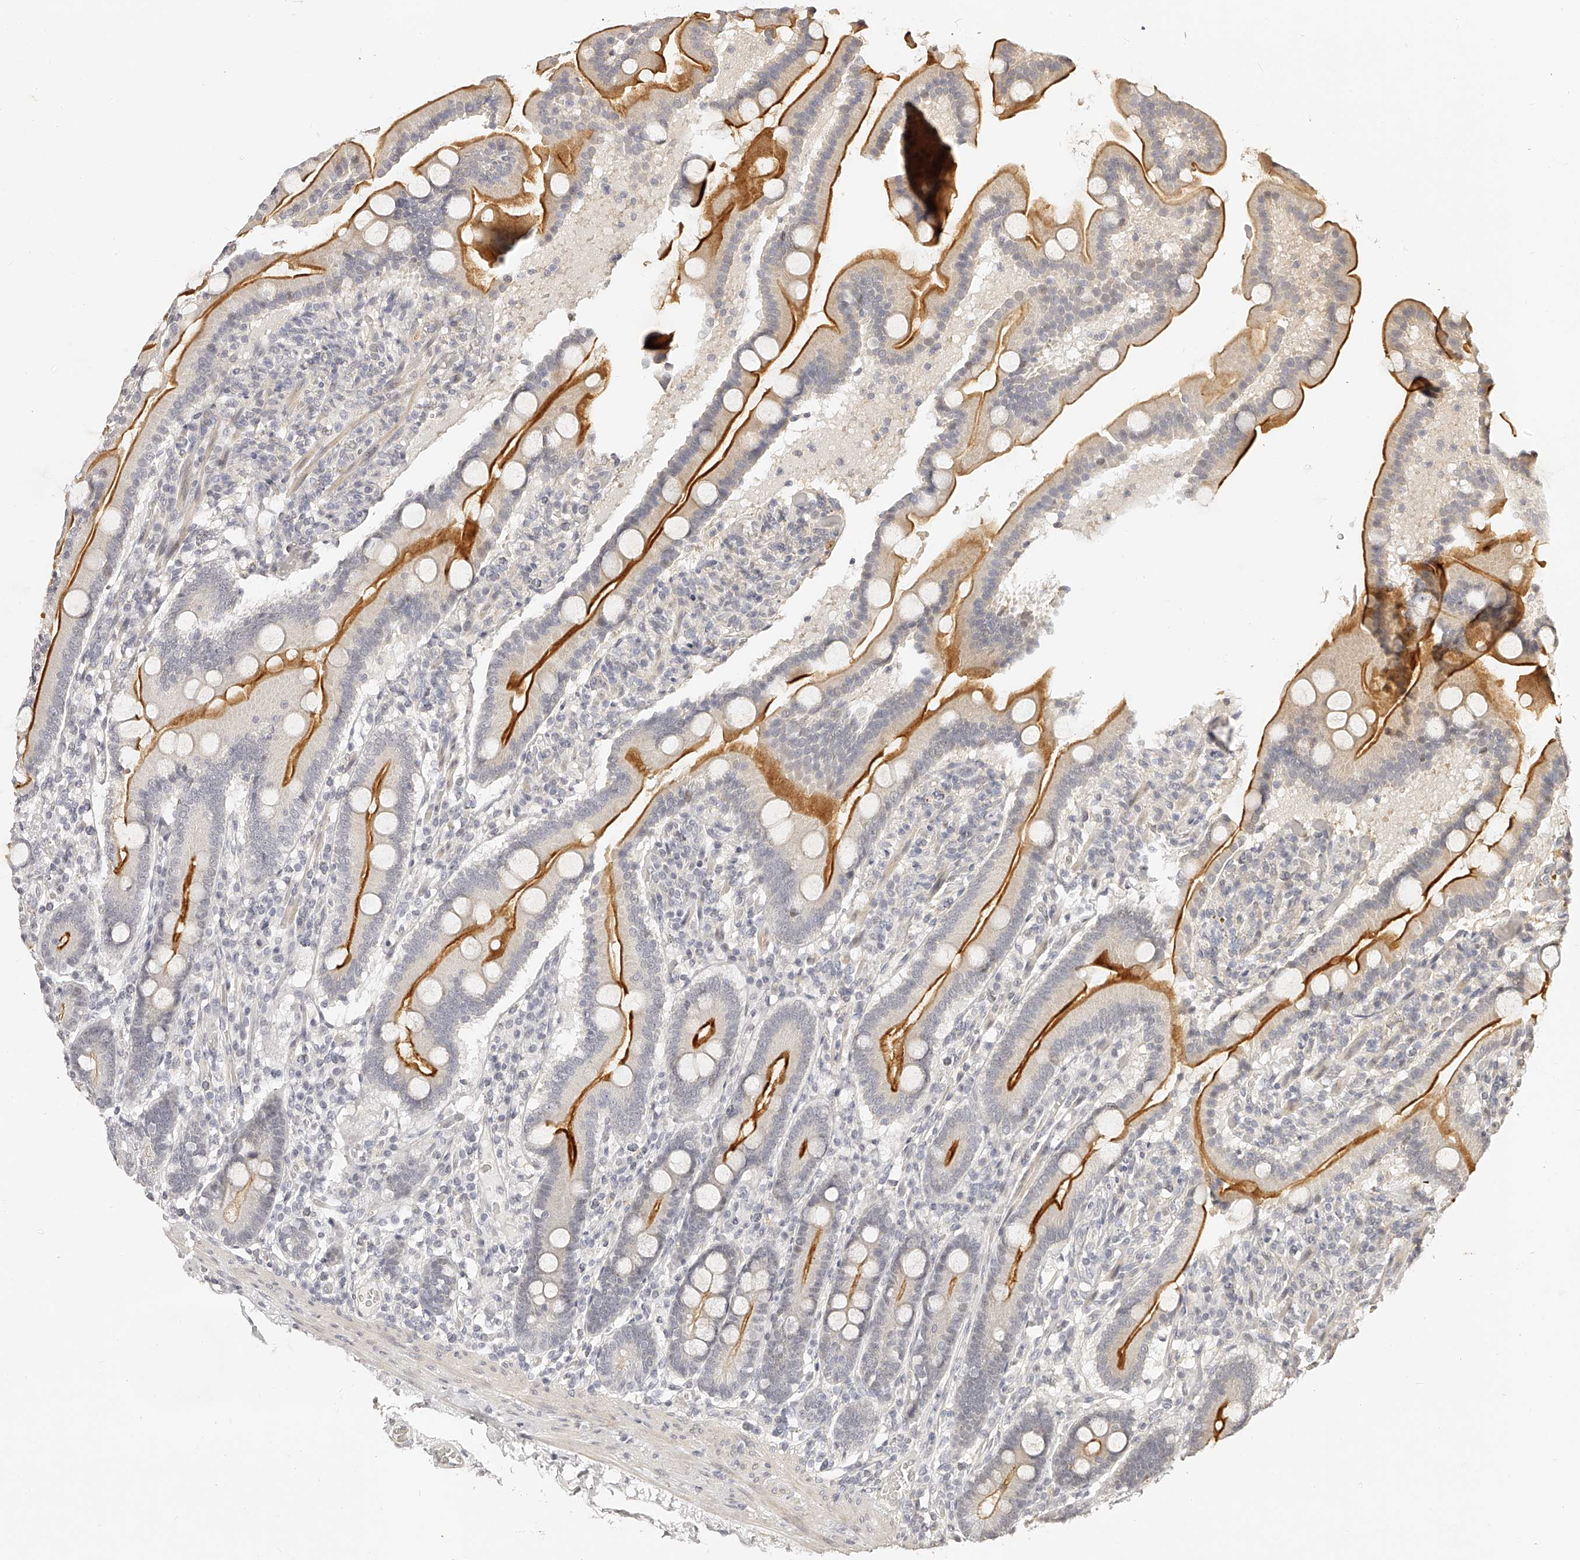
{"staining": {"intensity": "strong", "quantity": "25%-75%", "location": "cytoplasmic/membranous"}, "tissue": "duodenum", "cell_type": "Glandular cells", "image_type": "normal", "snomed": [{"axis": "morphology", "description": "Normal tissue, NOS"}, {"axis": "topography", "description": "Duodenum"}], "caption": "A high amount of strong cytoplasmic/membranous positivity is appreciated in approximately 25%-75% of glandular cells in unremarkable duodenum.", "gene": "ZNF789", "patient": {"sex": "male", "age": 55}}